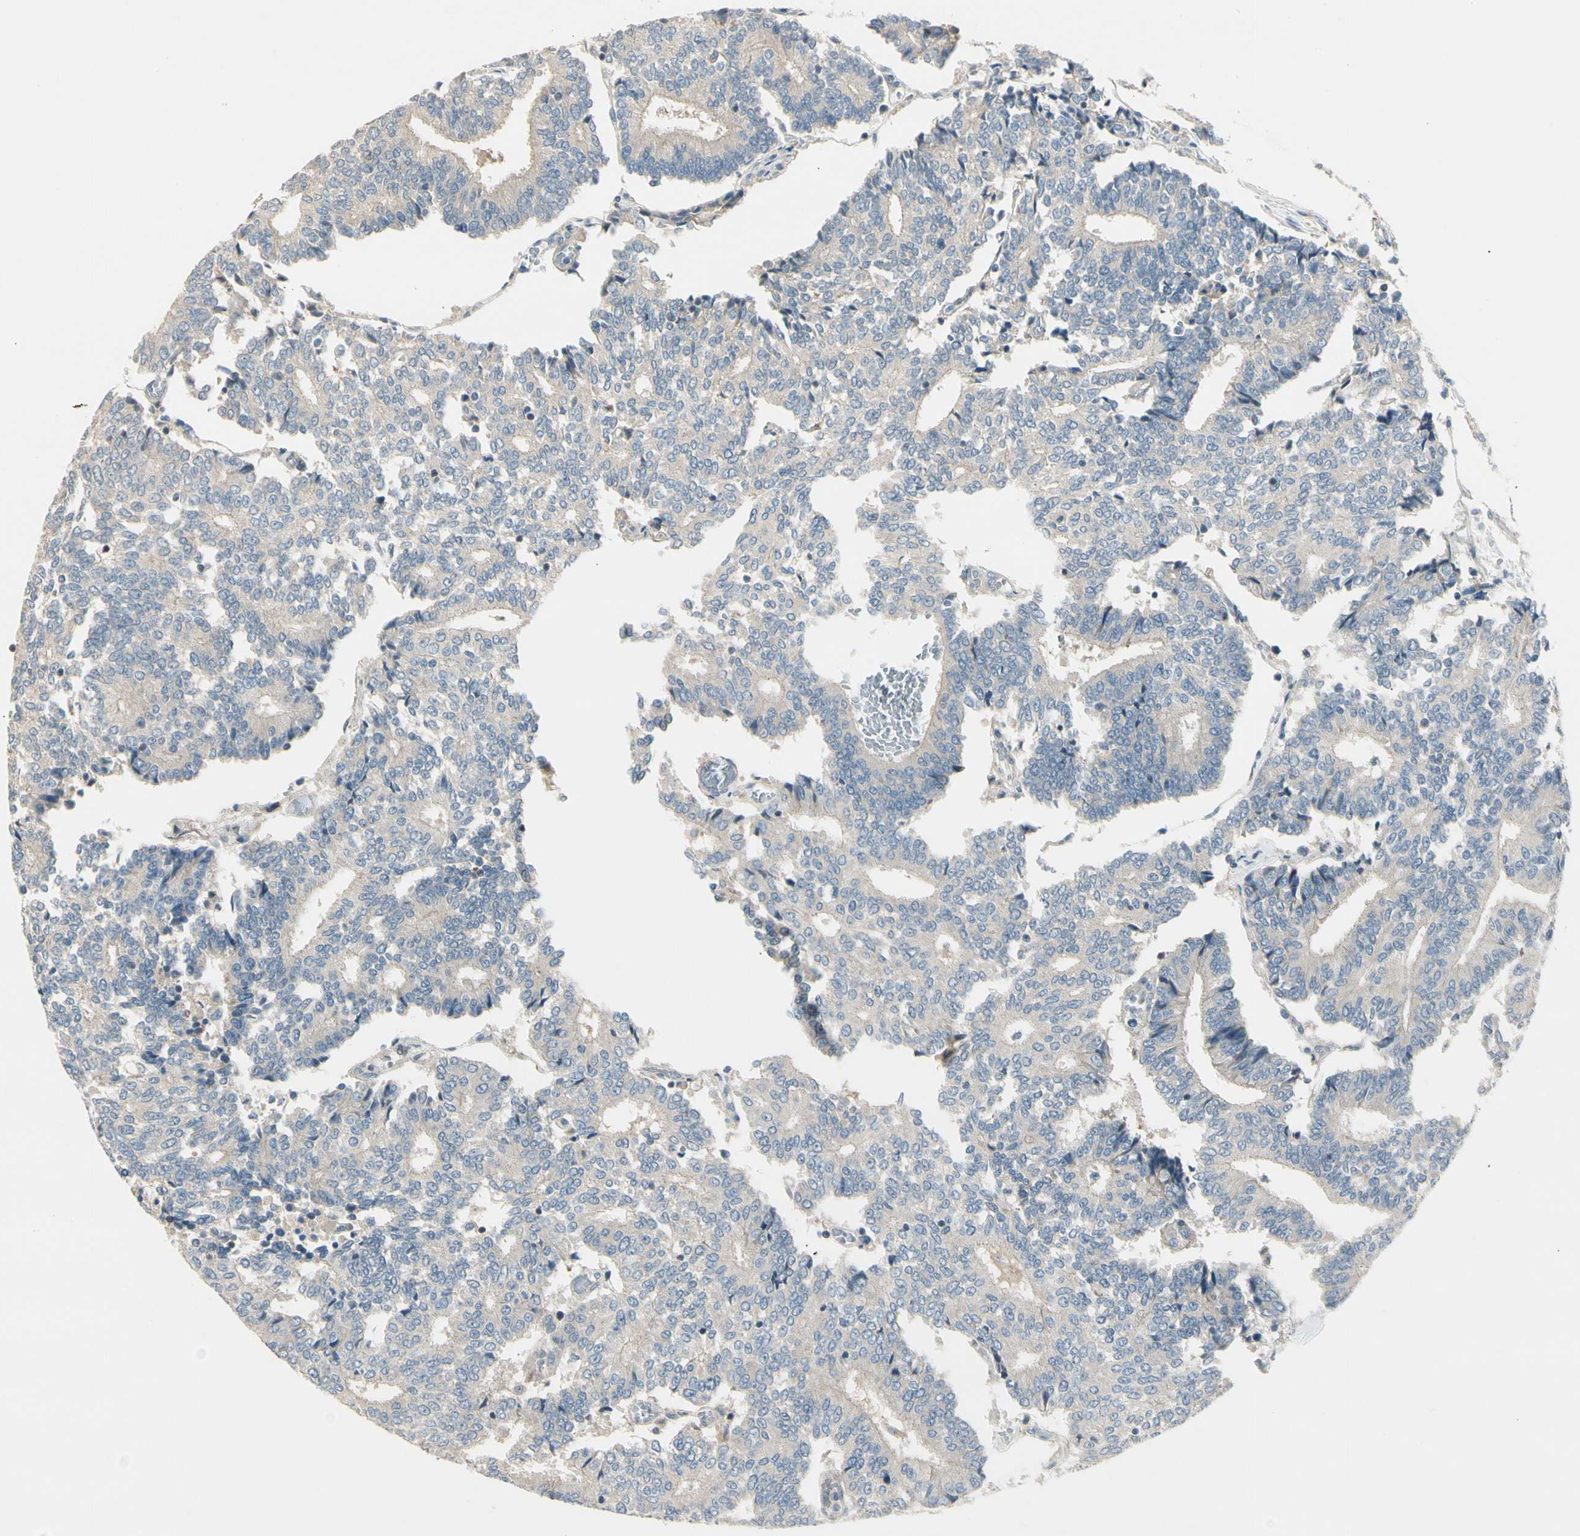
{"staining": {"intensity": "negative", "quantity": "none", "location": "none"}, "tissue": "prostate cancer", "cell_type": "Tumor cells", "image_type": "cancer", "snomed": [{"axis": "morphology", "description": "Adenocarcinoma, High grade"}, {"axis": "topography", "description": "Prostate"}], "caption": "Adenocarcinoma (high-grade) (prostate) was stained to show a protein in brown. There is no significant staining in tumor cells.", "gene": "ADGRA3", "patient": {"sex": "male", "age": 55}}